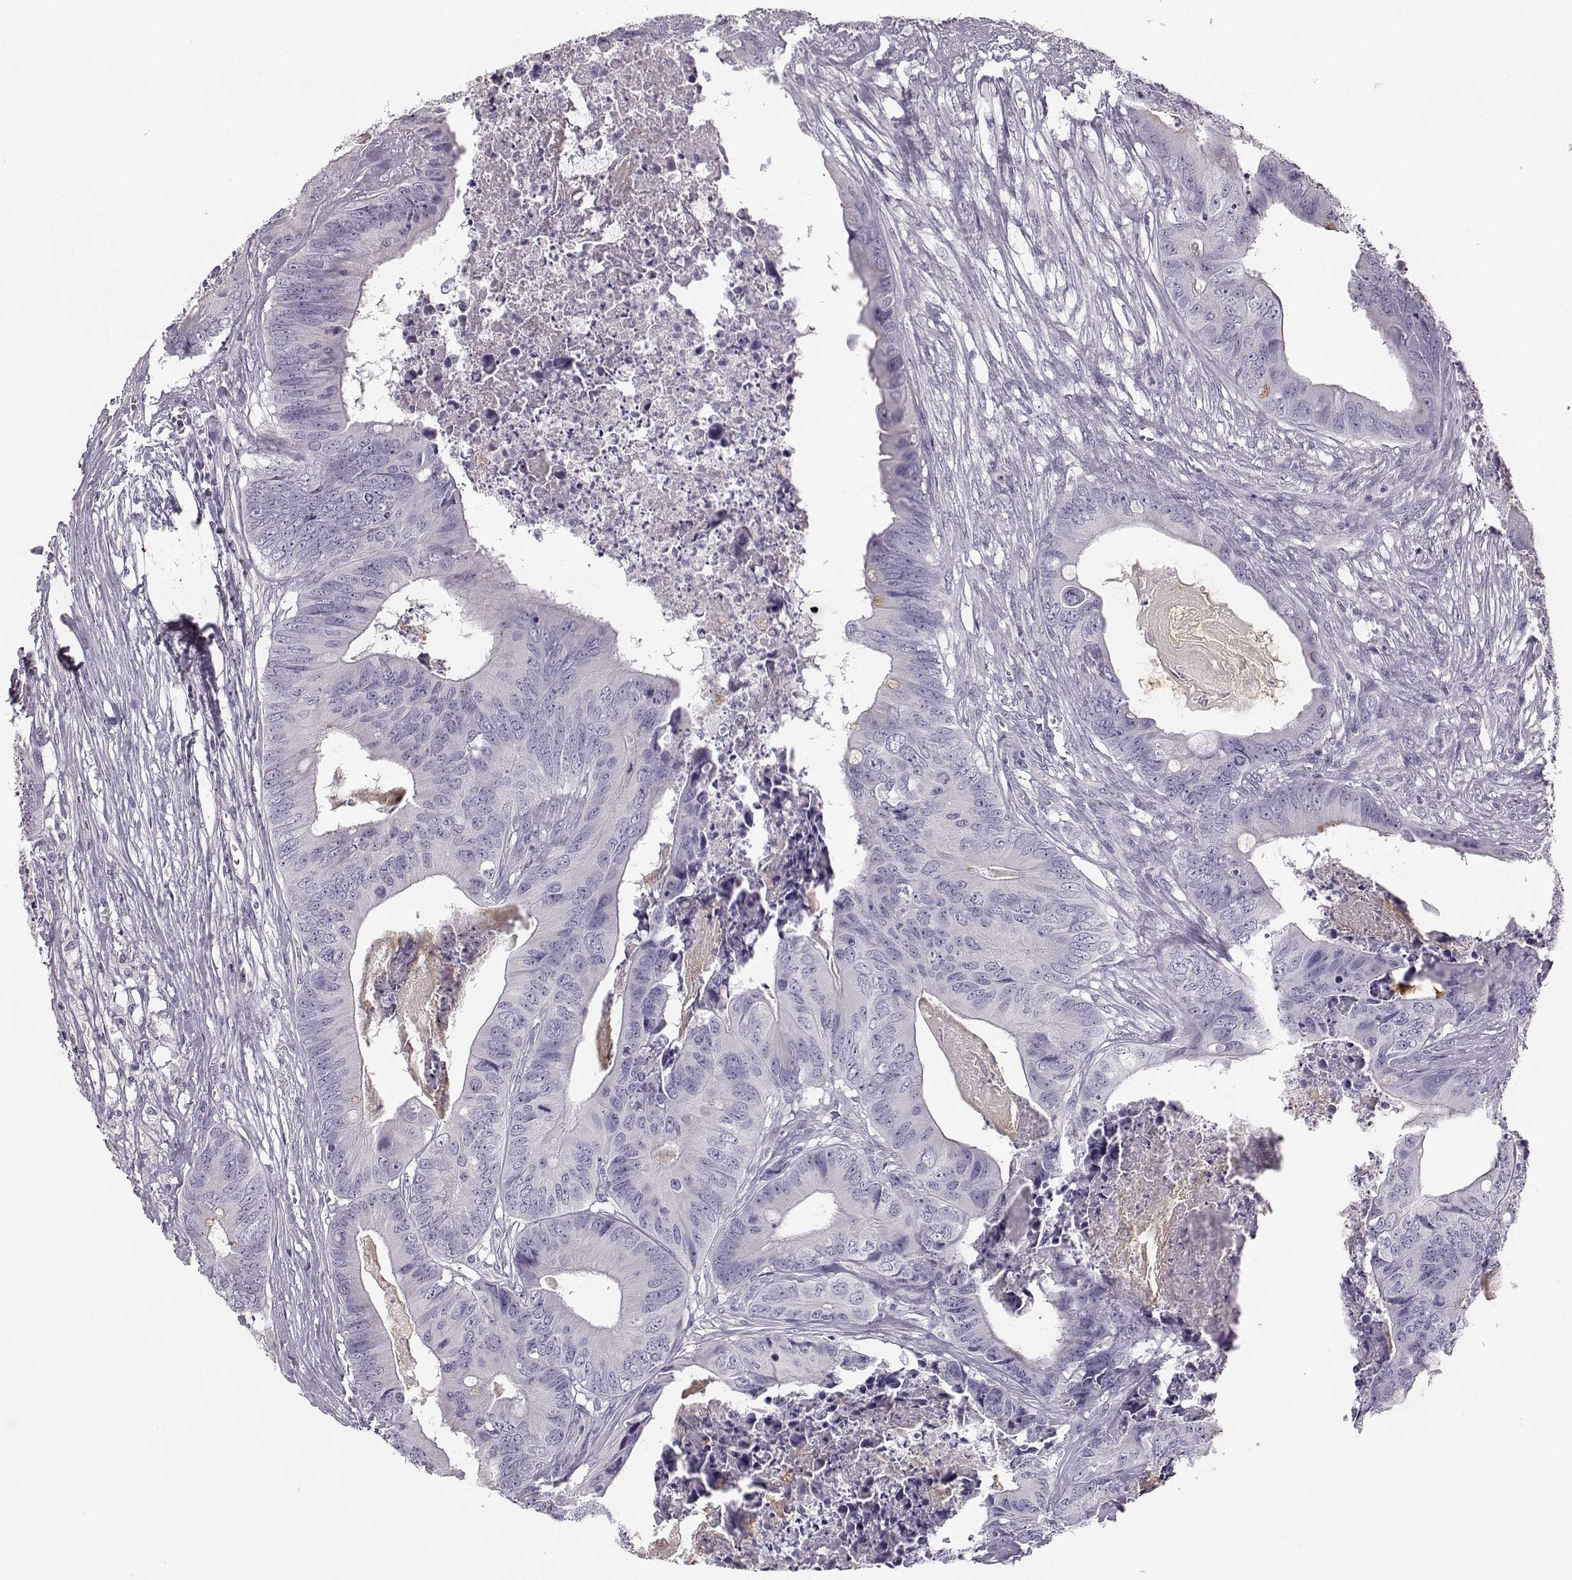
{"staining": {"intensity": "negative", "quantity": "none", "location": "none"}, "tissue": "colorectal cancer", "cell_type": "Tumor cells", "image_type": "cancer", "snomed": [{"axis": "morphology", "description": "Adenocarcinoma, NOS"}, {"axis": "topography", "description": "Colon"}], "caption": "Tumor cells show no significant staining in adenocarcinoma (colorectal). (DAB (3,3'-diaminobenzidine) immunohistochemistry, high magnification).", "gene": "NPTXR", "patient": {"sex": "male", "age": 84}}